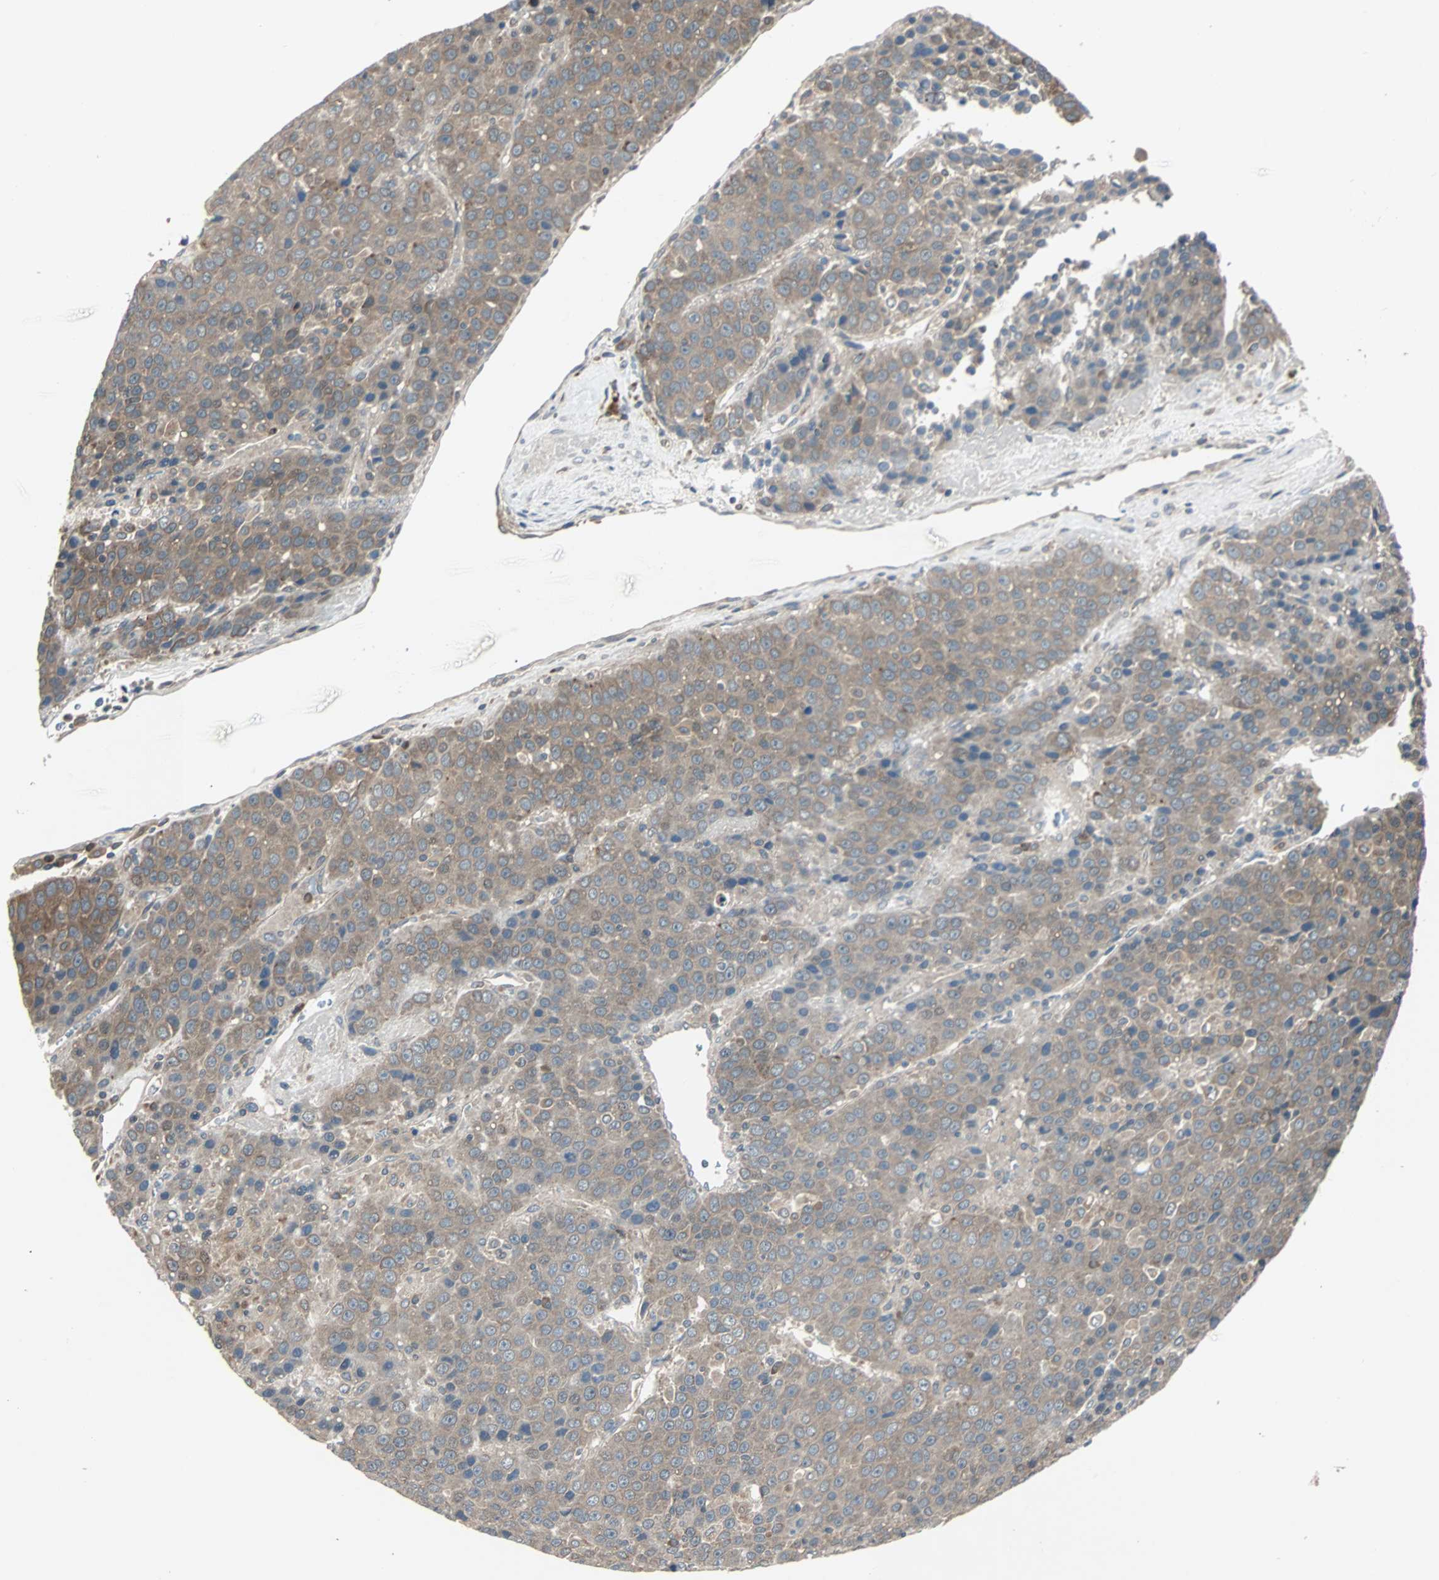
{"staining": {"intensity": "moderate", "quantity": ">75%", "location": "cytoplasmic/membranous"}, "tissue": "liver cancer", "cell_type": "Tumor cells", "image_type": "cancer", "snomed": [{"axis": "morphology", "description": "Carcinoma, Hepatocellular, NOS"}, {"axis": "topography", "description": "Liver"}], "caption": "Immunohistochemistry photomicrograph of human liver cancer (hepatocellular carcinoma) stained for a protein (brown), which shows medium levels of moderate cytoplasmic/membranous positivity in about >75% of tumor cells.", "gene": "ARF1", "patient": {"sex": "female", "age": 53}}